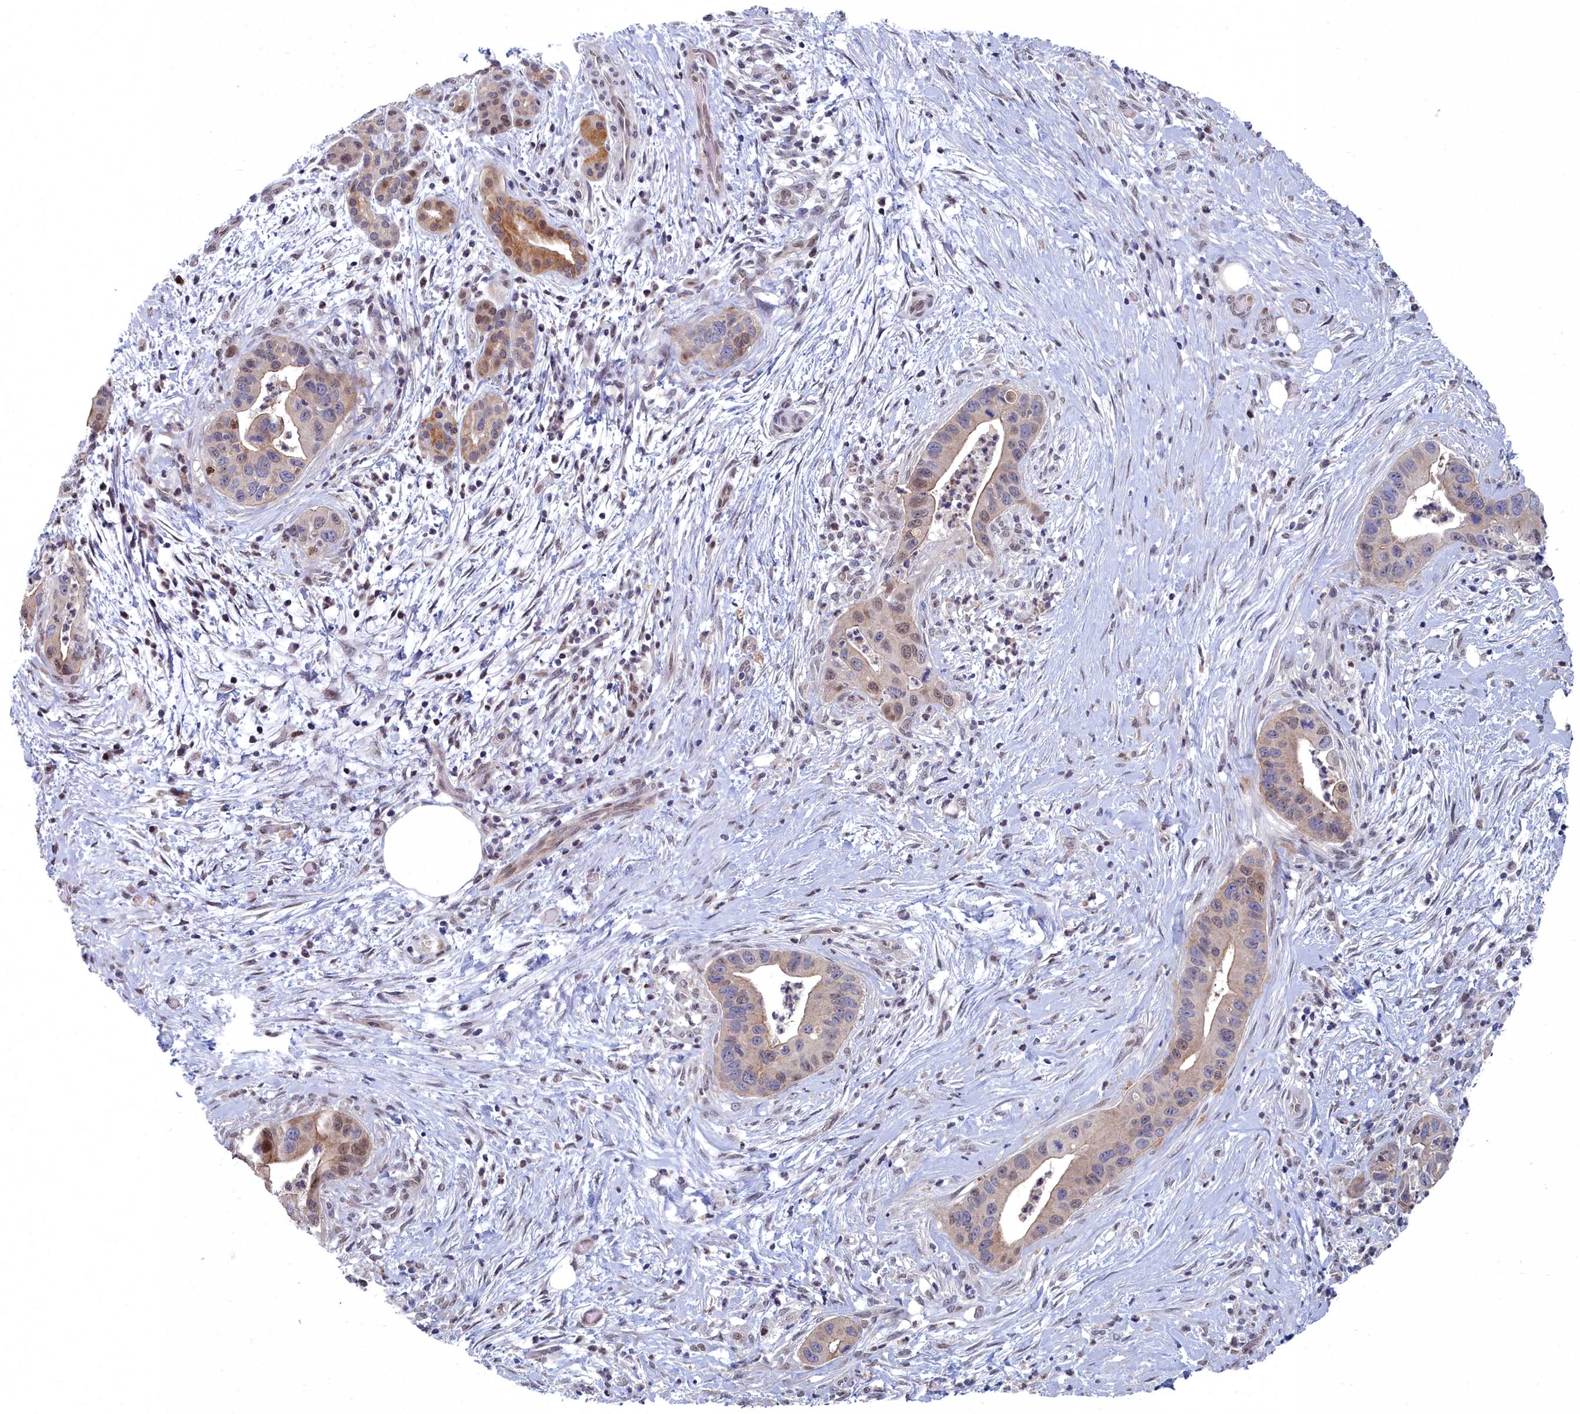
{"staining": {"intensity": "moderate", "quantity": "<25%", "location": "cytoplasmic/membranous,nuclear"}, "tissue": "pancreatic cancer", "cell_type": "Tumor cells", "image_type": "cancer", "snomed": [{"axis": "morphology", "description": "Adenocarcinoma, NOS"}, {"axis": "topography", "description": "Pancreas"}], "caption": "An IHC image of neoplastic tissue is shown. Protein staining in brown shows moderate cytoplasmic/membranous and nuclear positivity in pancreatic cancer within tumor cells.", "gene": "RPS27A", "patient": {"sex": "male", "age": 73}}